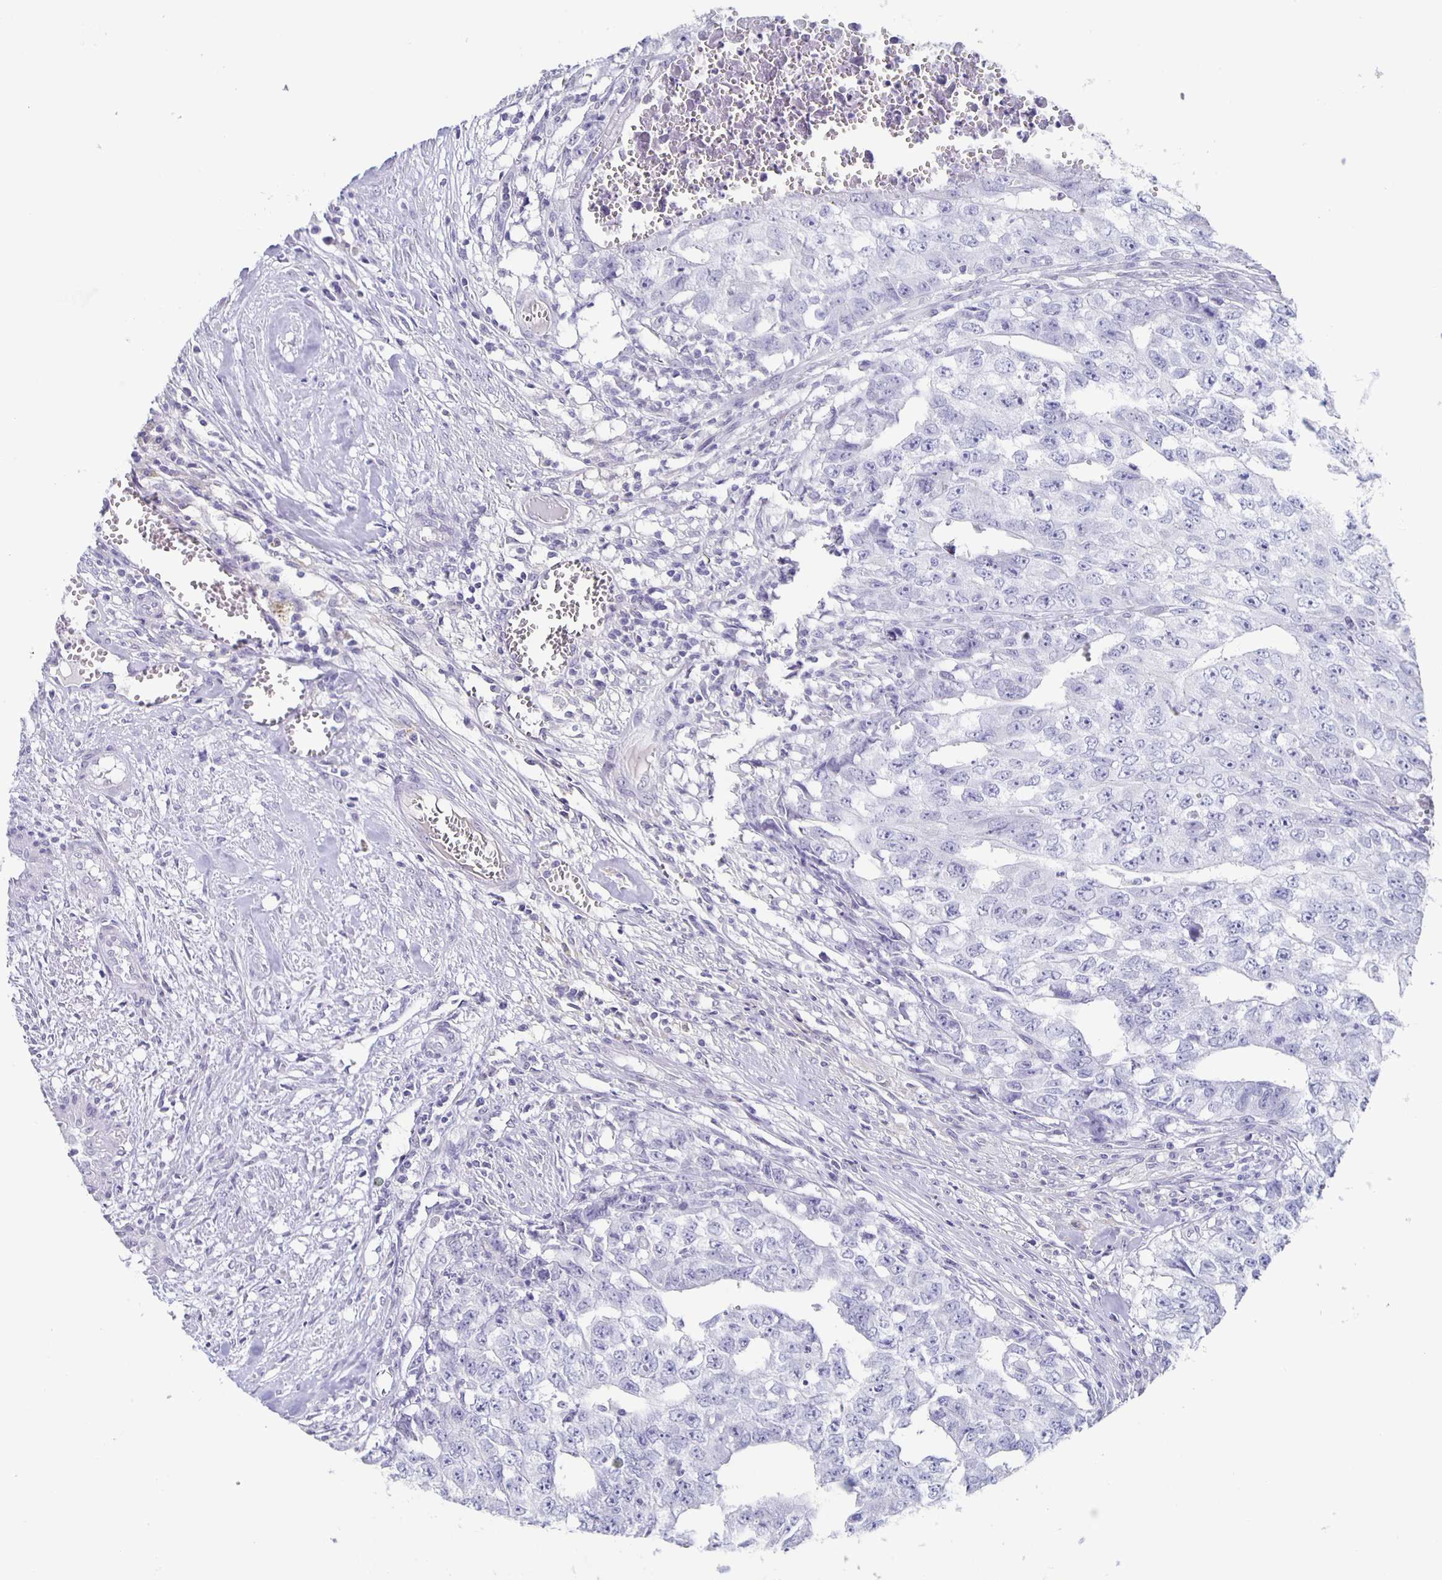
{"staining": {"intensity": "negative", "quantity": "none", "location": "none"}, "tissue": "testis cancer", "cell_type": "Tumor cells", "image_type": "cancer", "snomed": [{"axis": "morphology", "description": "Carcinoma, Embryonal, NOS"}, {"axis": "morphology", "description": "Teratoma, malignant, NOS"}, {"axis": "topography", "description": "Testis"}], "caption": "Testis cancer was stained to show a protein in brown. There is no significant expression in tumor cells. (DAB (3,3'-diaminobenzidine) IHC, high magnification).", "gene": "CCDC17", "patient": {"sex": "male", "age": 24}}